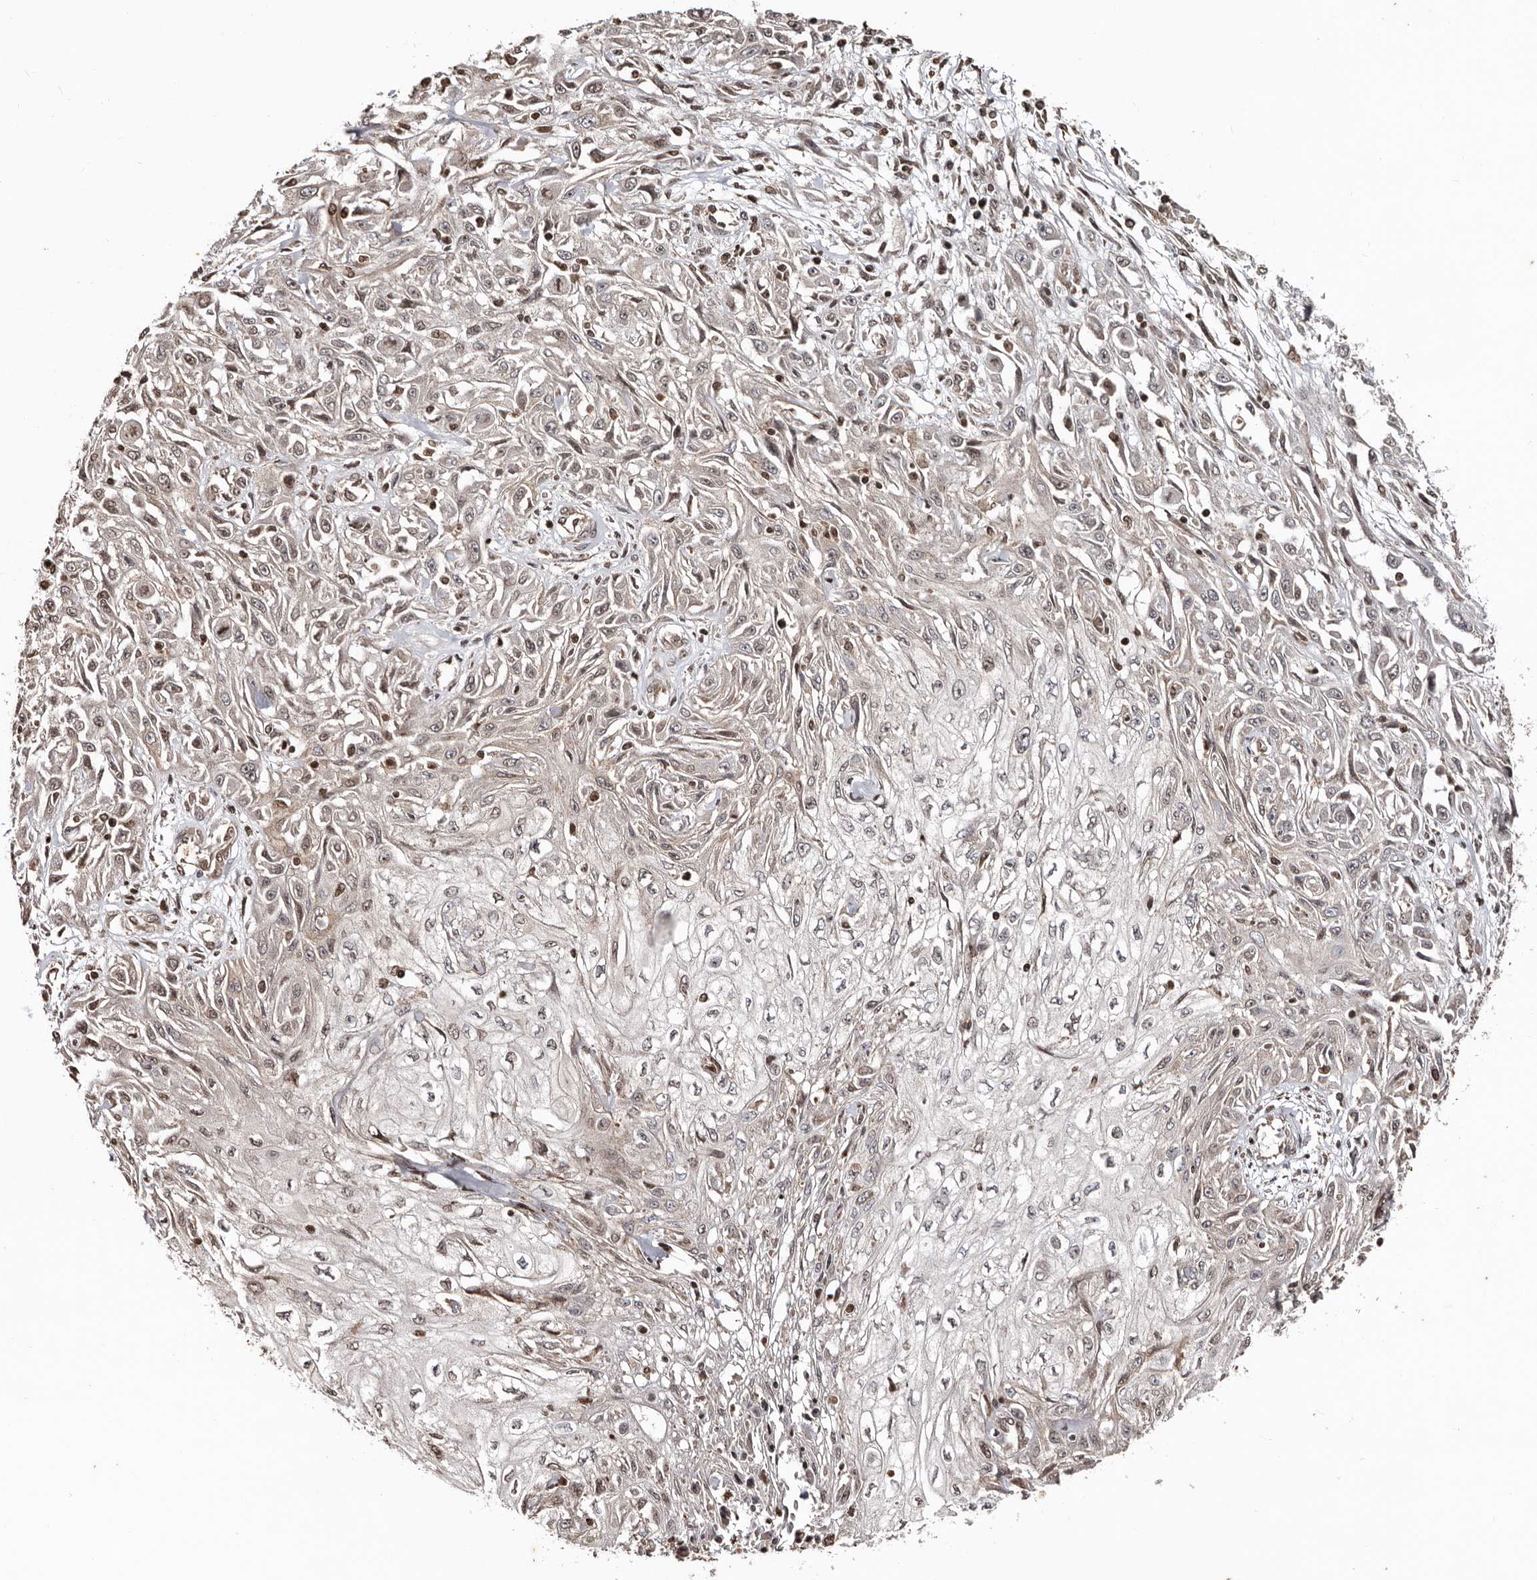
{"staining": {"intensity": "weak", "quantity": "<25%", "location": "nuclear"}, "tissue": "skin cancer", "cell_type": "Tumor cells", "image_type": "cancer", "snomed": [{"axis": "morphology", "description": "Squamous cell carcinoma, NOS"}, {"axis": "morphology", "description": "Squamous cell carcinoma, metastatic, NOS"}, {"axis": "topography", "description": "Skin"}, {"axis": "topography", "description": "Lymph node"}], "caption": "An image of human skin squamous cell carcinoma is negative for staining in tumor cells.", "gene": "CCDC190", "patient": {"sex": "male", "age": 75}}